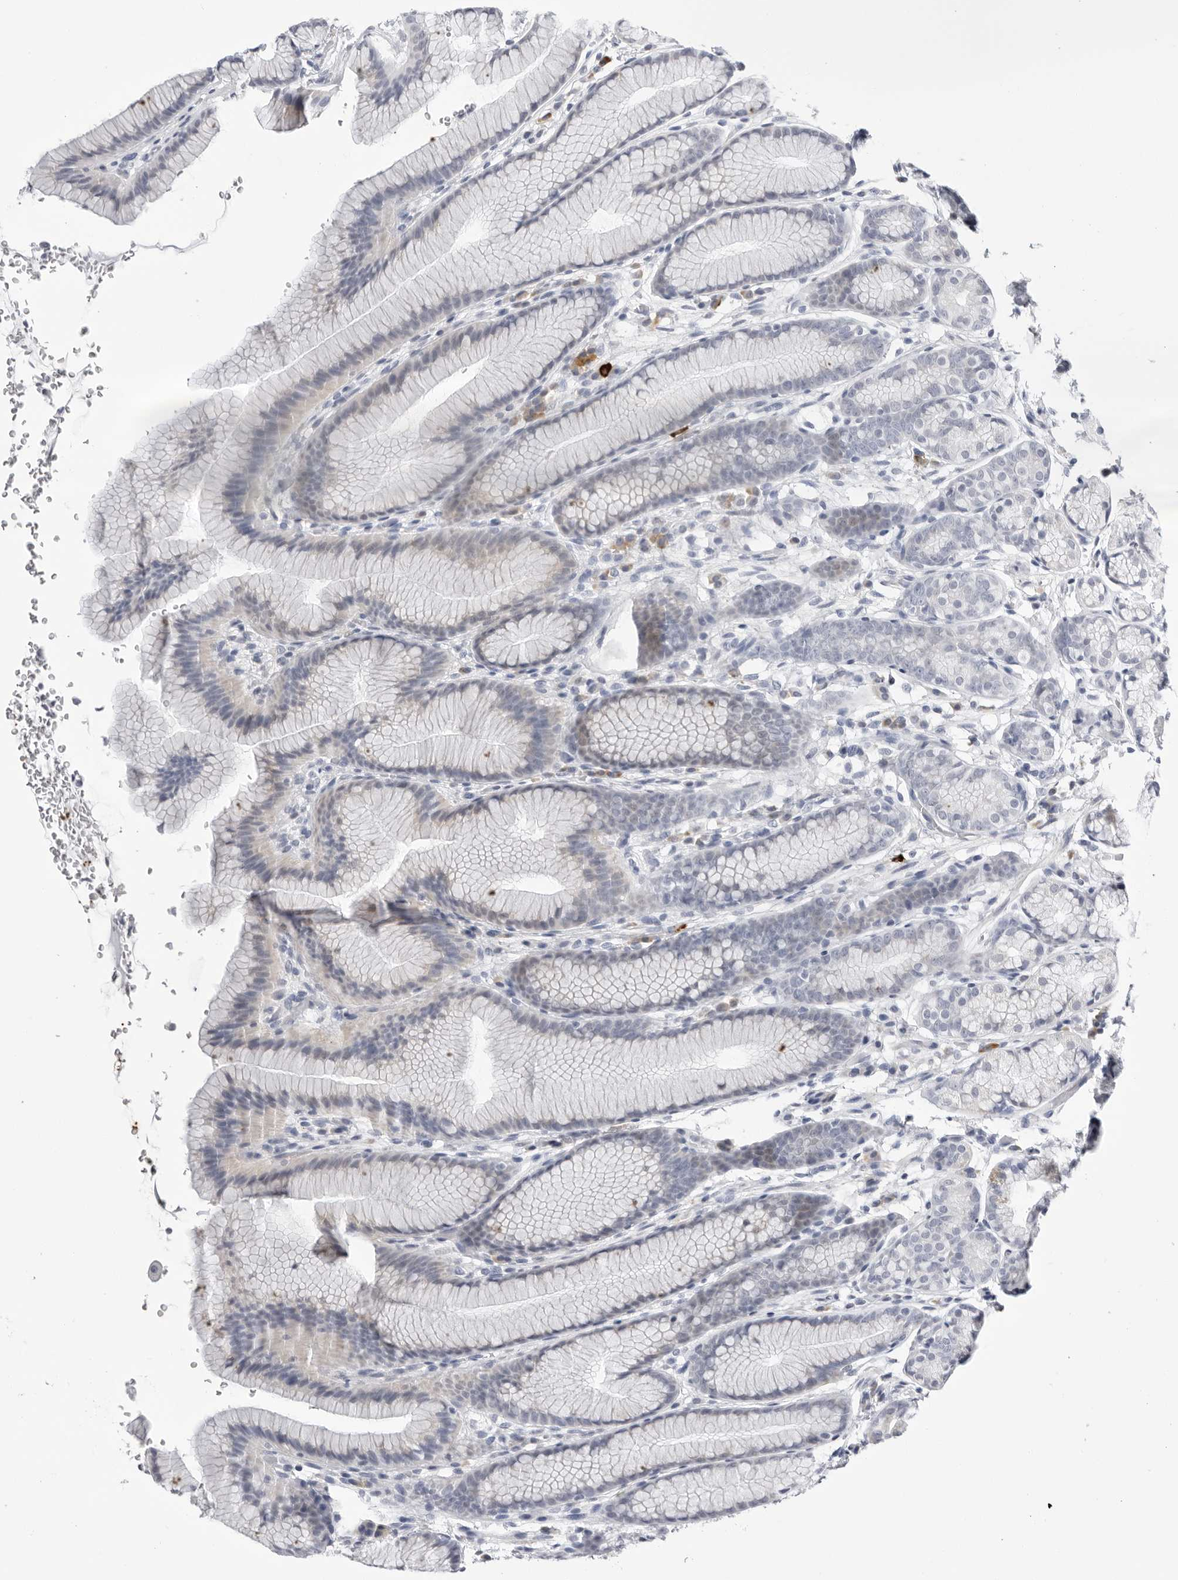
{"staining": {"intensity": "negative", "quantity": "none", "location": "none"}, "tissue": "stomach", "cell_type": "Glandular cells", "image_type": "normal", "snomed": [{"axis": "morphology", "description": "Normal tissue, NOS"}, {"axis": "topography", "description": "Stomach"}], "caption": "High power microscopy image of an immunohistochemistry image of benign stomach, revealing no significant expression in glandular cells.", "gene": "ZNF502", "patient": {"sex": "male", "age": 42}}